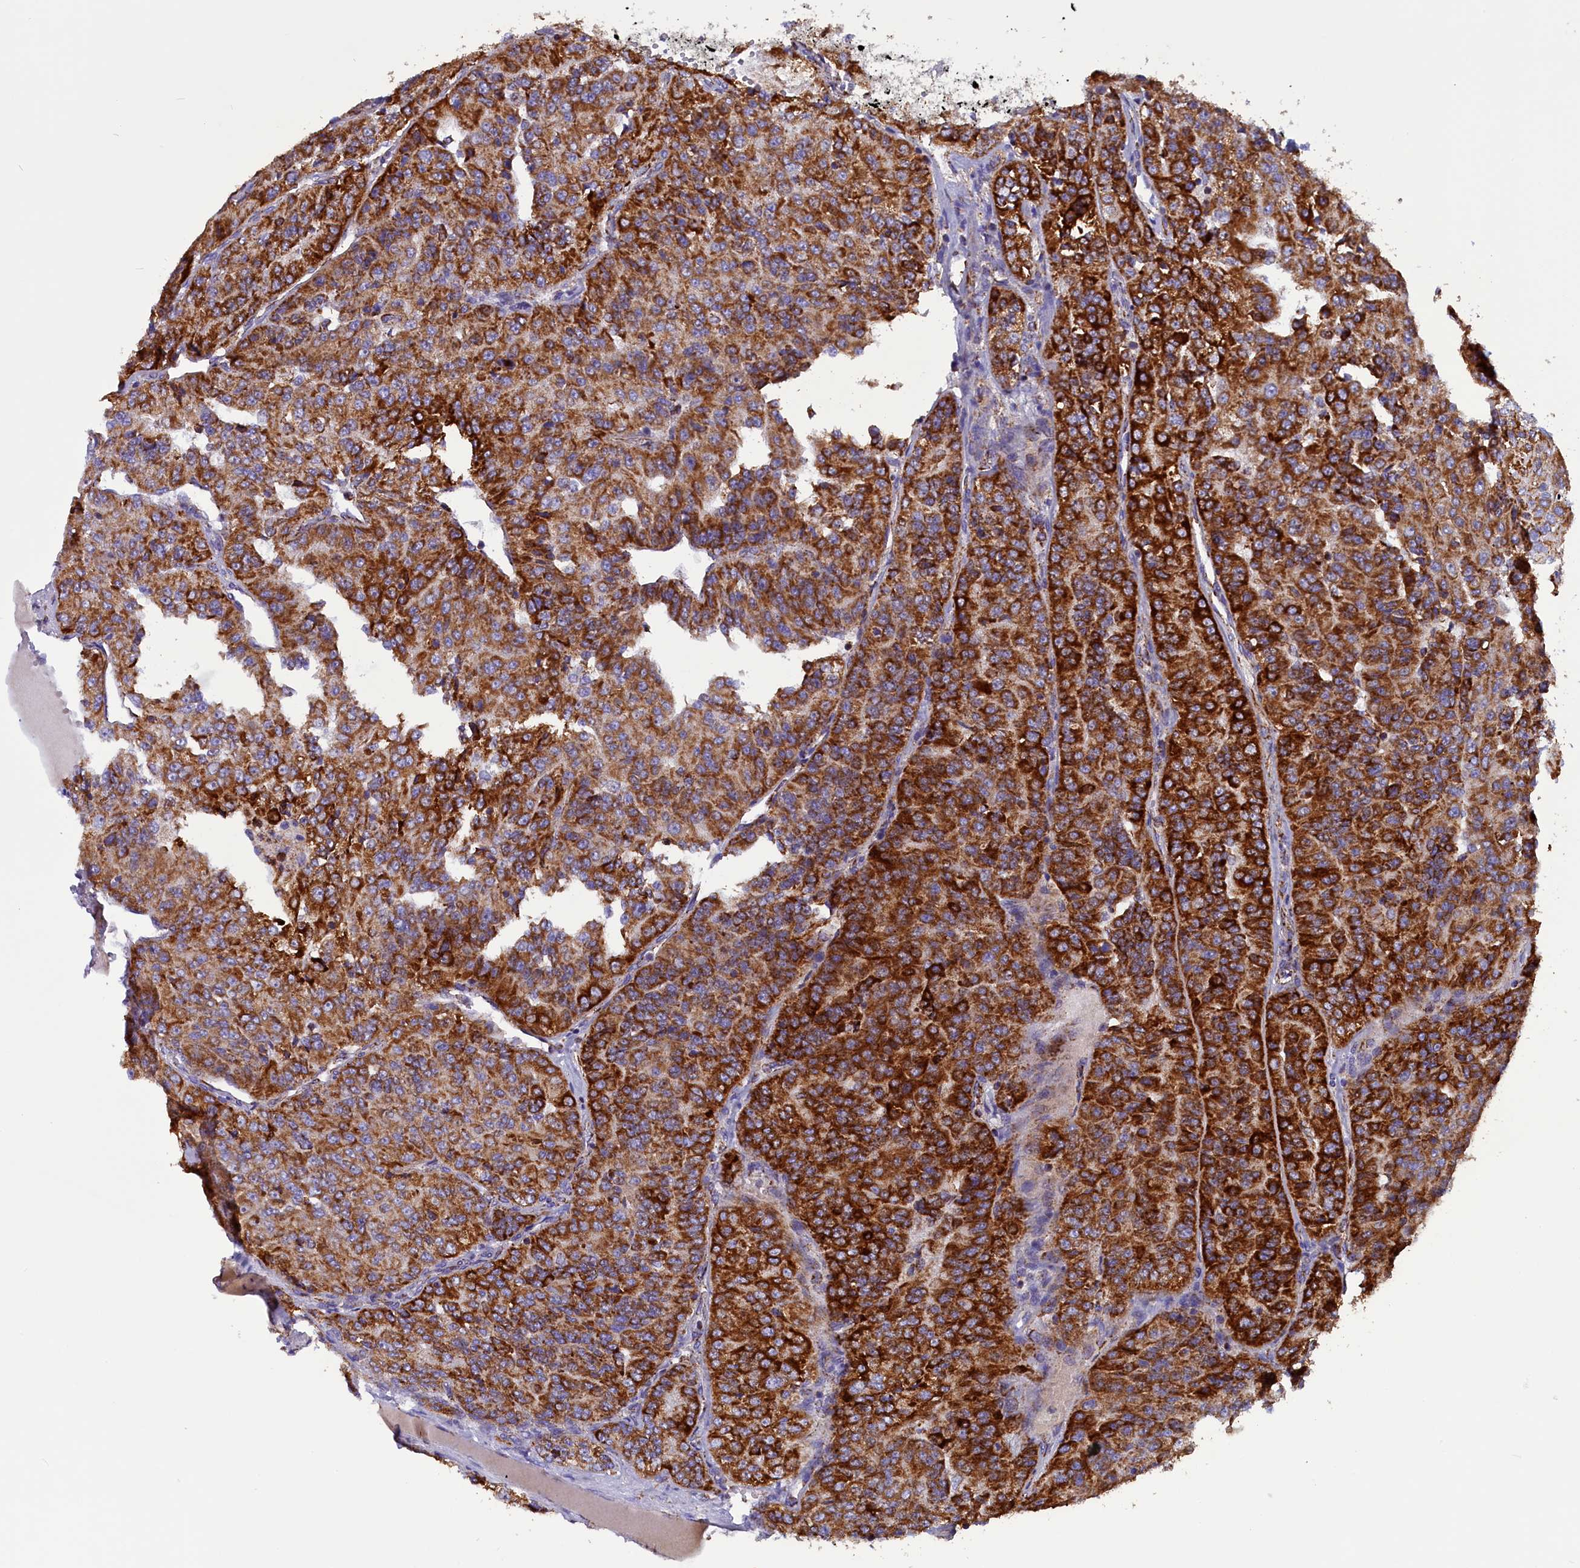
{"staining": {"intensity": "strong", "quantity": ">75%", "location": "cytoplasmic/membranous"}, "tissue": "renal cancer", "cell_type": "Tumor cells", "image_type": "cancer", "snomed": [{"axis": "morphology", "description": "Adenocarcinoma, NOS"}, {"axis": "topography", "description": "Kidney"}], "caption": "This histopathology image demonstrates immunohistochemistry (IHC) staining of renal cancer (adenocarcinoma), with high strong cytoplasmic/membranous expression in approximately >75% of tumor cells.", "gene": "SLC39A3", "patient": {"sex": "female", "age": 63}}